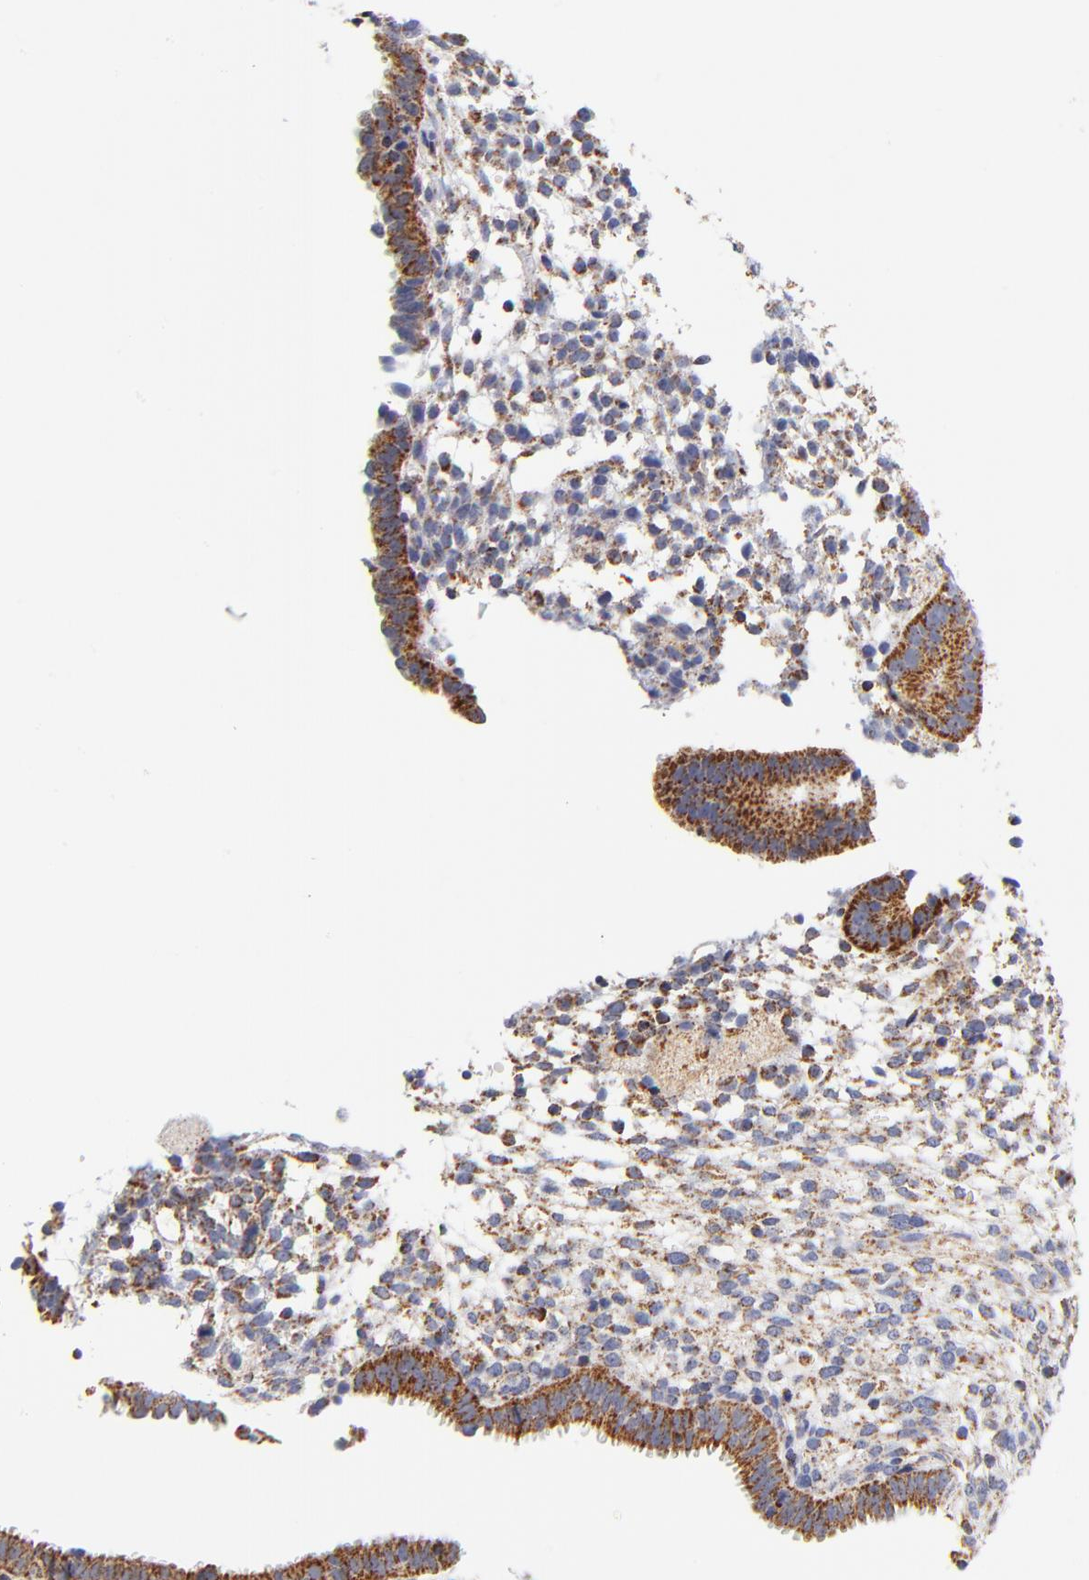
{"staining": {"intensity": "moderate", "quantity": ">75%", "location": "cytoplasmic/membranous"}, "tissue": "endometrium", "cell_type": "Cells in endometrial stroma", "image_type": "normal", "snomed": [{"axis": "morphology", "description": "Normal tissue, NOS"}, {"axis": "topography", "description": "Endometrium"}], "caption": "Moderate cytoplasmic/membranous protein staining is identified in approximately >75% of cells in endometrial stroma in endometrium.", "gene": "ECHS1", "patient": {"sex": "female", "age": 35}}